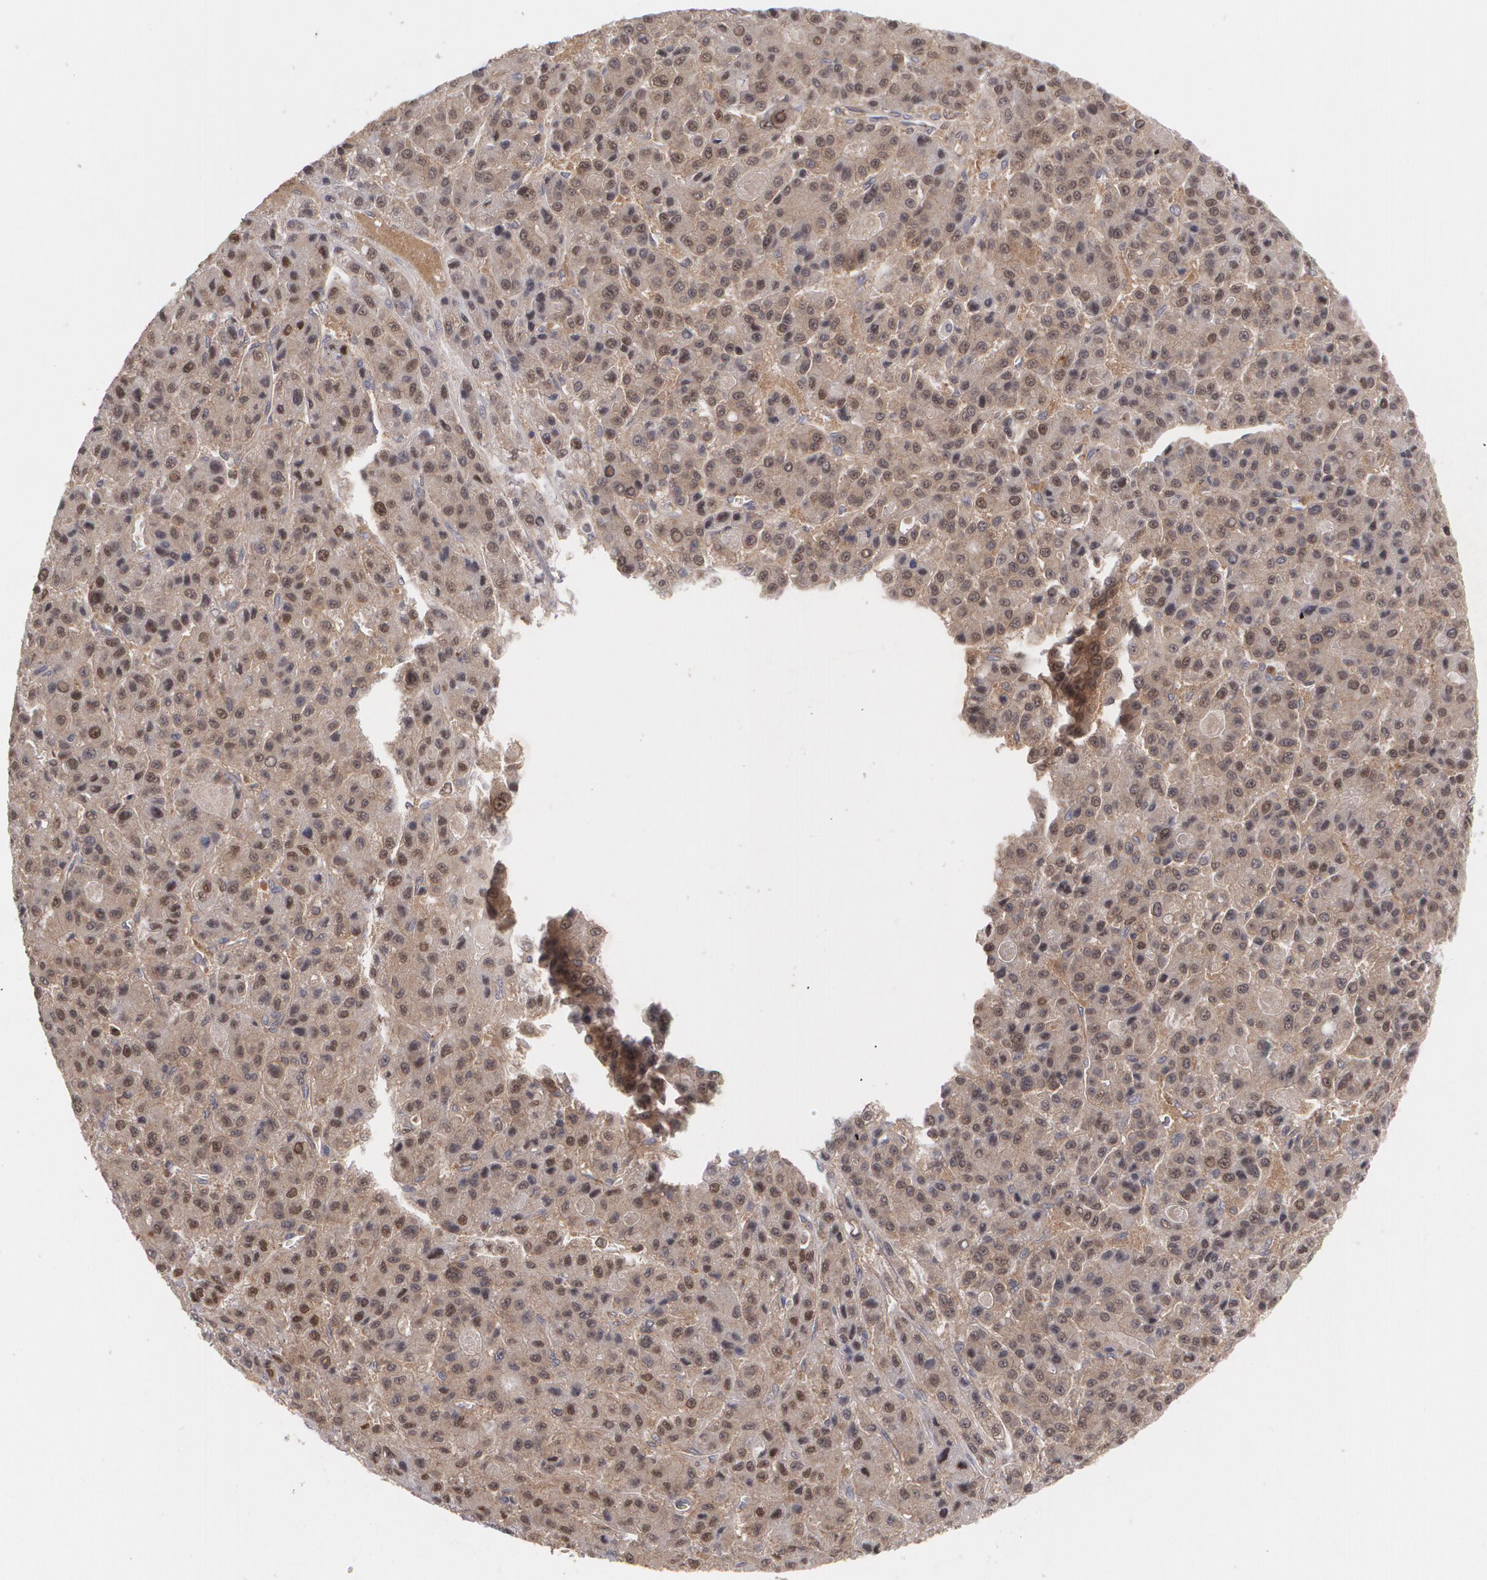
{"staining": {"intensity": "weak", "quantity": "<25%", "location": "cytoplasmic/membranous,nuclear"}, "tissue": "liver cancer", "cell_type": "Tumor cells", "image_type": "cancer", "snomed": [{"axis": "morphology", "description": "Carcinoma, Hepatocellular, NOS"}, {"axis": "topography", "description": "Liver"}], "caption": "Immunohistochemistry micrograph of neoplastic tissue: hepatocellular carcinoma (liver) stained with DAB (3,3'-diaminobenzidine) demonstrates no significant protein staining in tumor cells.", "gene": "HTT", "patient": {"sex": "male", "age": 70}}